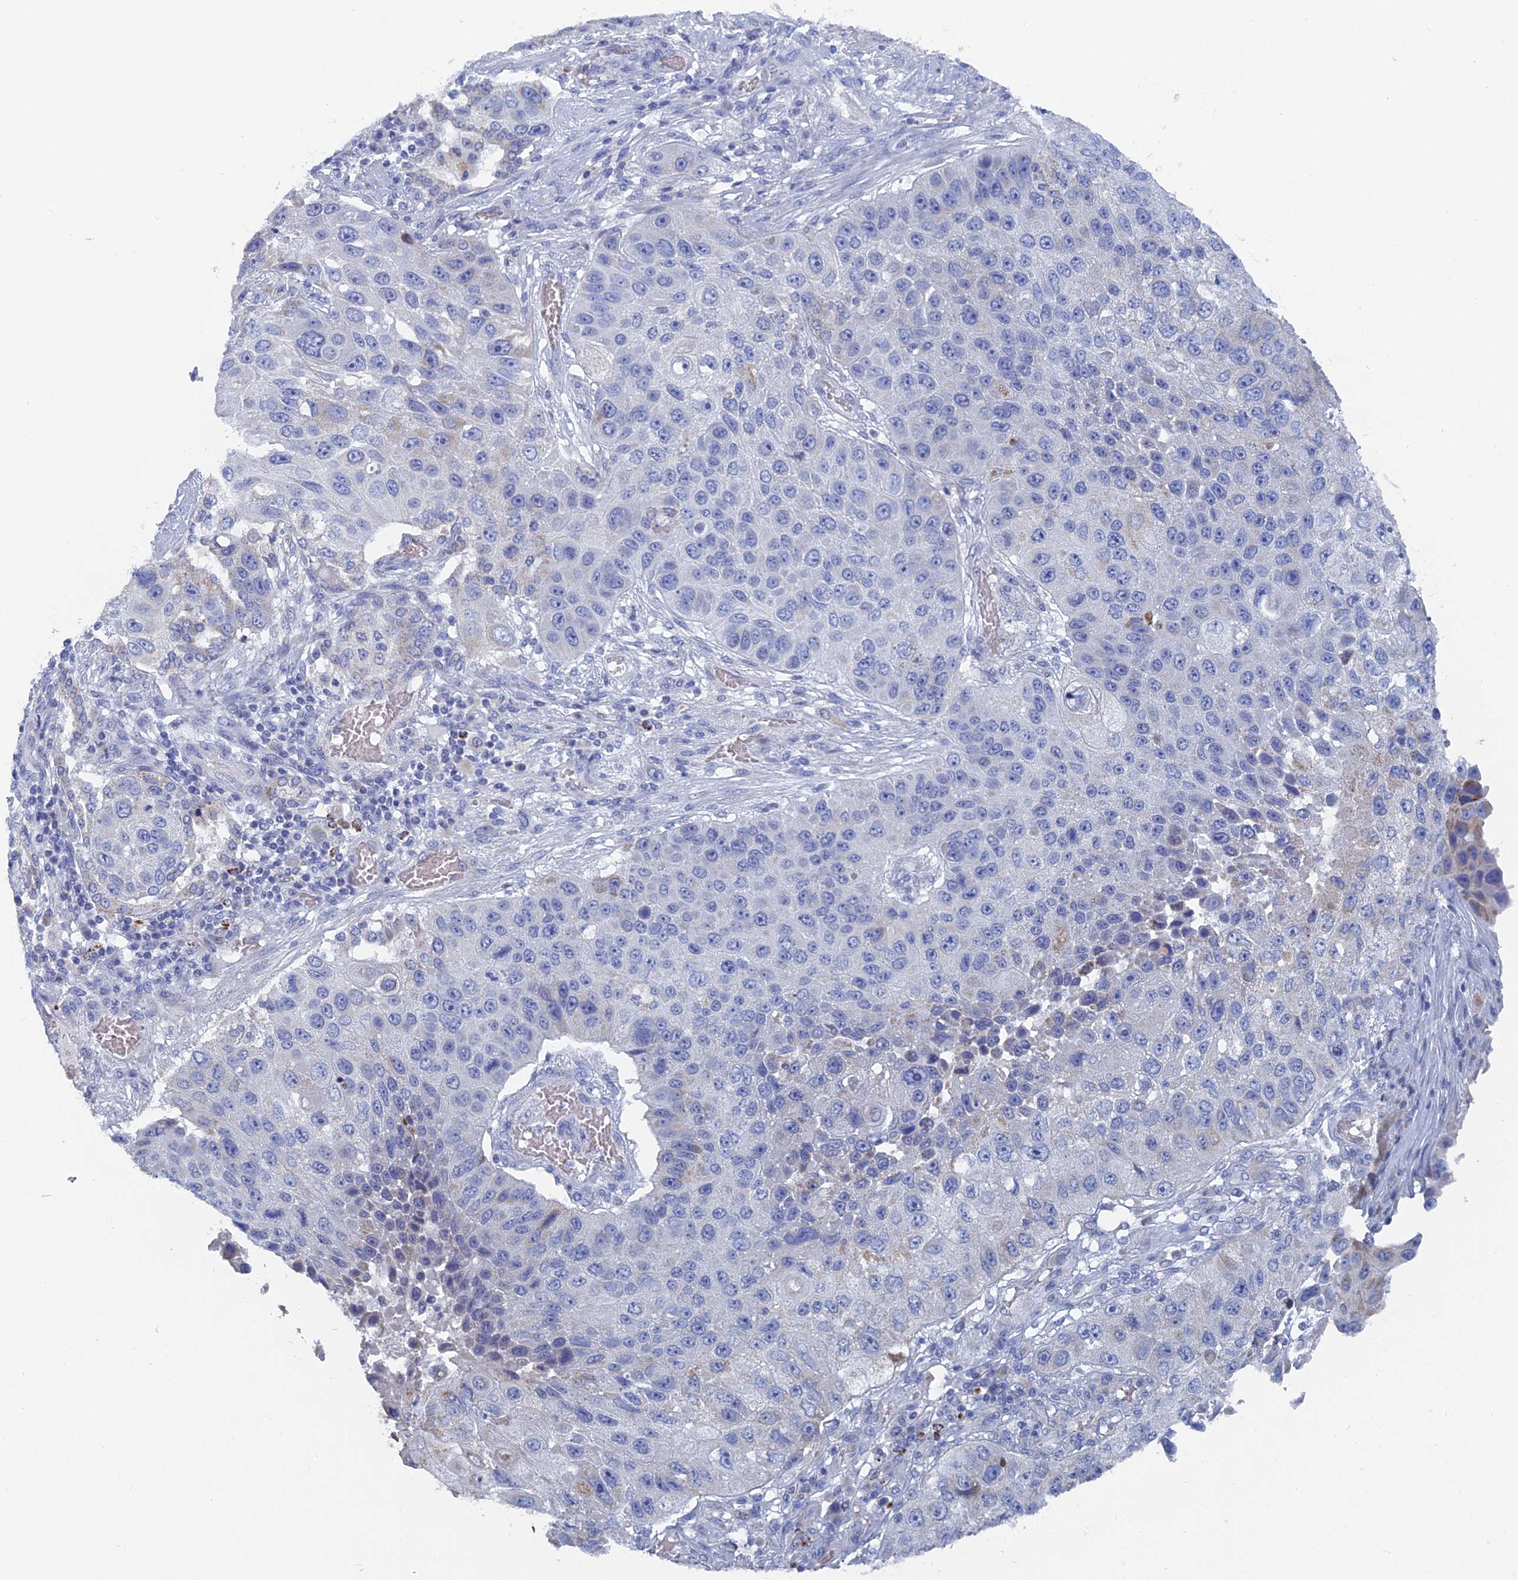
{"staining": {"intensity": "negative", "quantity": "none", "location": "none"}, "tissue": "lung cancer", "cell_type": "Tumor cells", "image_type": "cancer", "snomed": [{"axis": "morphology", "description": "Squamous cell carcinoma, NOS"}, {"axis": "topography", "description": "Lung"}], "caption": "IHC photomicrograph of lung cancer (squamous cell carcinoma) stained for a protein (brown), which exhibits no expression in tumor cells.", "gene": "HIGD1A", "patient": {"sex": "male", "age": 61}}